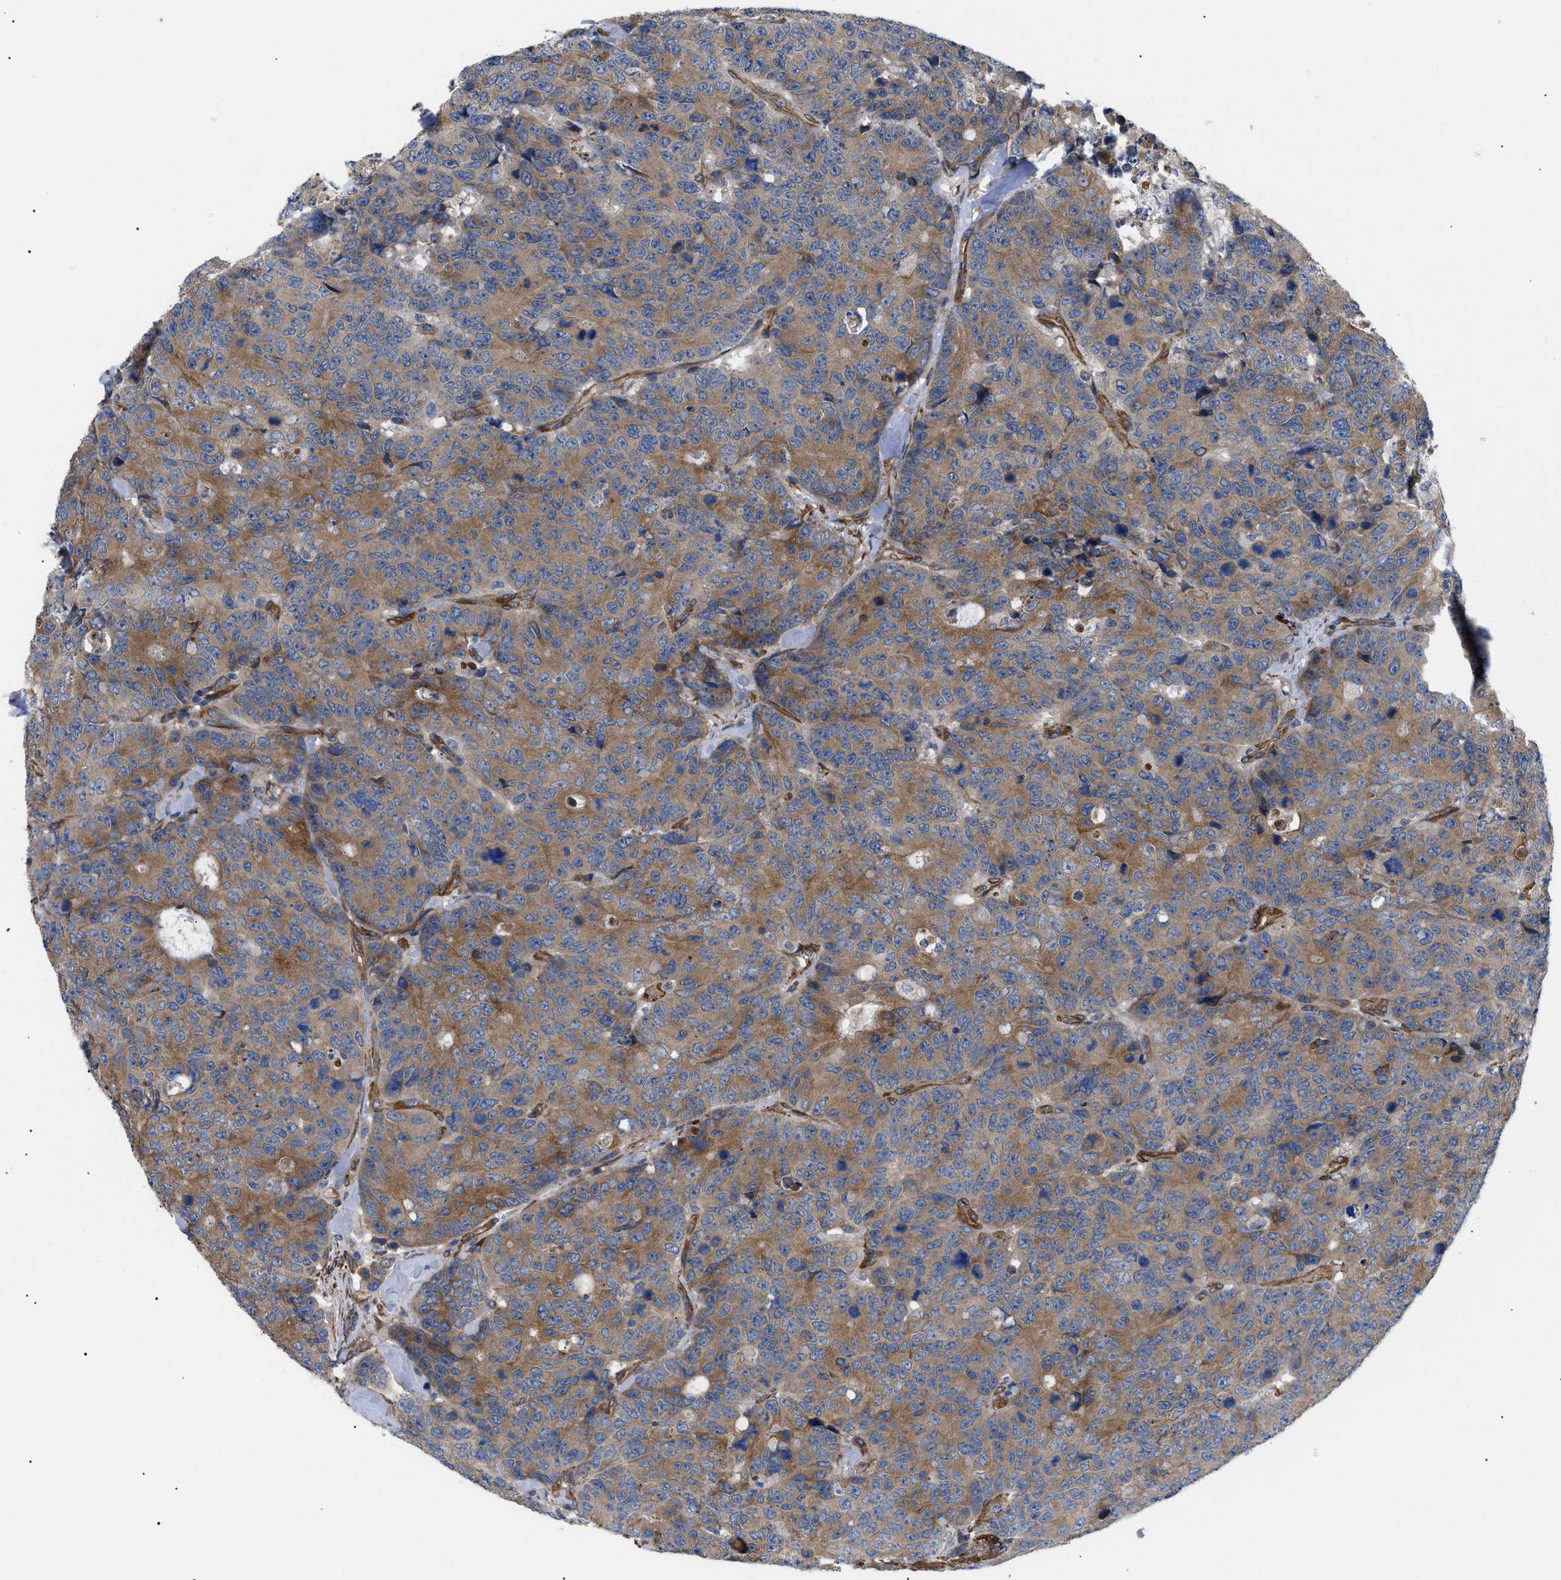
{"staining": {"intensity": "moderate", "quantity": ">75%", "location": "cytoplasmic/membranous"}, "tissue": "colorectal cancer", "cell_type": "Tumor cells", "image_type": "cancer", "snomed": [{"axis": "morphology", "description": "Adenocarcinoma, NOS"}, {"axis": "topography", "description": "Colon"}], "caption": "Brown immunohistochemical staining in colorectal adenocarcinoma exhibits moderate cytoplasmic/membranous staining in approximately >75% of tumor cells.", "gene": "MYO10", "patient": {"sex": "female", "age": 86}}